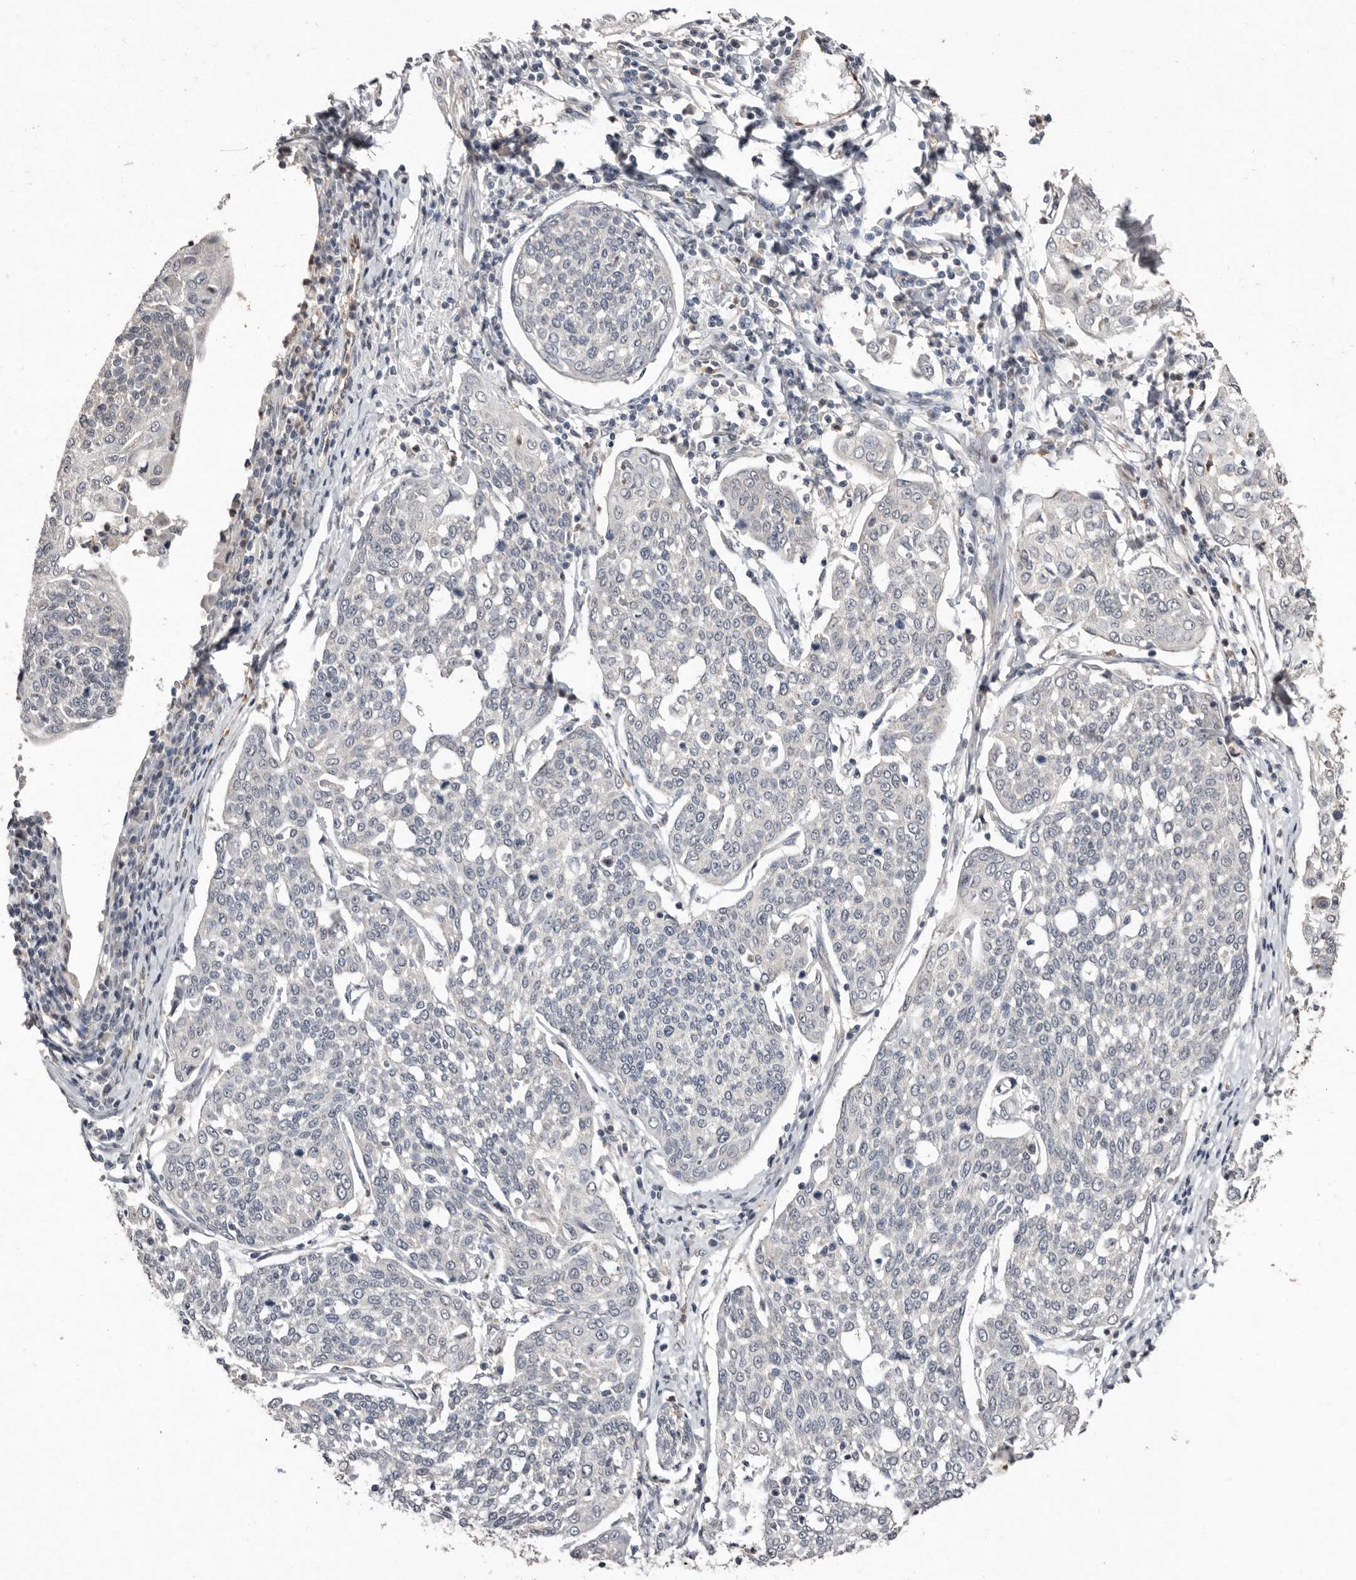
{"staining": {"intensity": "negative", "quantity": "none", "location": "none"}, "tissue": "cervical cancer", "cell_type": "Tumor cells", "image_type": "cancer", "snomed": [{"axis": "morphology", "description": "Squamous cell carcinoma, NOS"}, {"axis": "topography", "description": "Cervix"}], "caption": "Squamous cell carcinoma (cervical) was stained to show a protein in brown. There is no significant positivity in tumor cells.", "gene": "SULT1E1", "patient": {"sex": "female", "age": 34}}